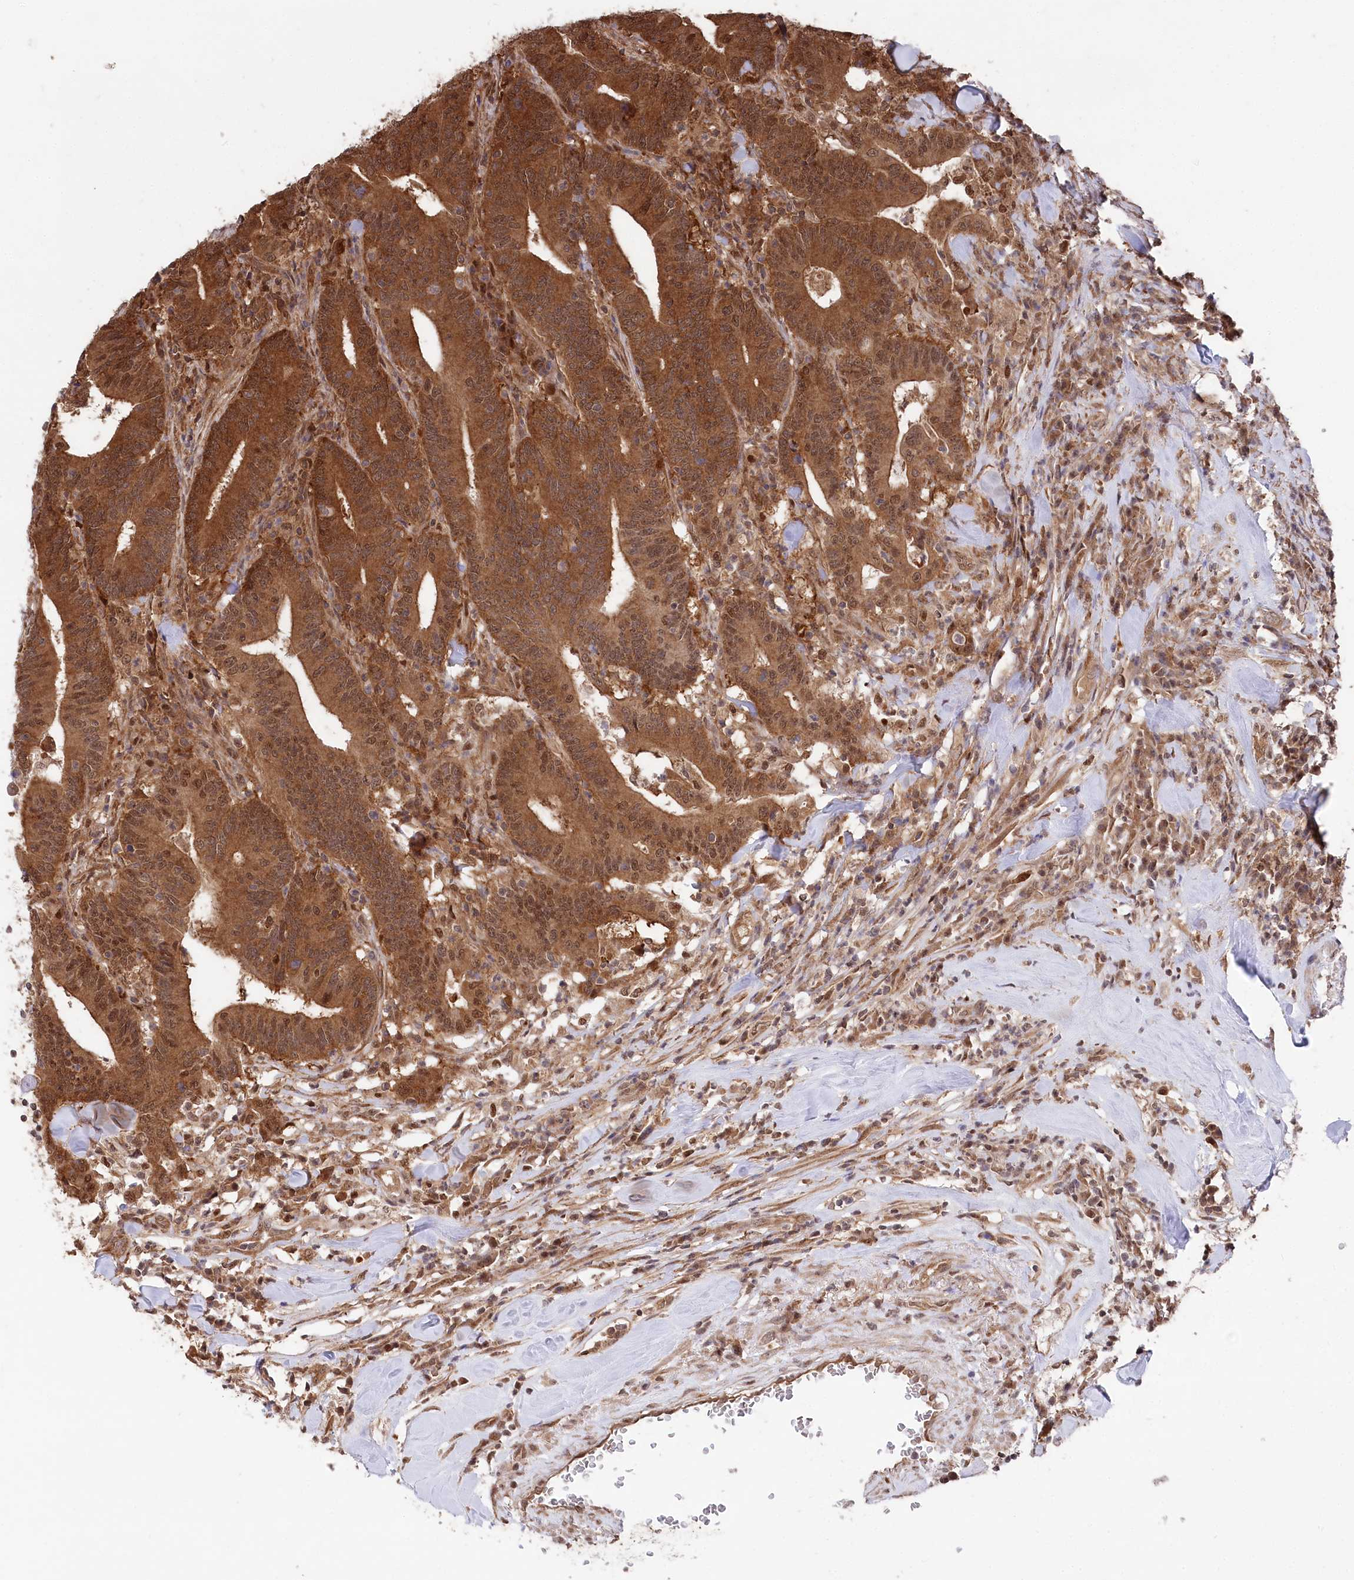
{"staining": {"intensity": "strong", "quantity": ">75%", "location": "cytoplasmic/membranous,nuclear"}, "tissue": "colorectal cancer", "cell_type": "Tumor cells", "image_type": "cancer", "snomed": [{"axis": "morphology", "description": "Adenocarcinoma, NOS"}, {"axis": "topography", "description": "Colon"}], "caption": "Adenocarcinoma (colorectal) tissue reveals strong cytoplasmic/membranous and nuclear staining in approximately >75% of tumor cells", "gene": "PSMA1", "patient": {"sex": "female", "age": 66}}